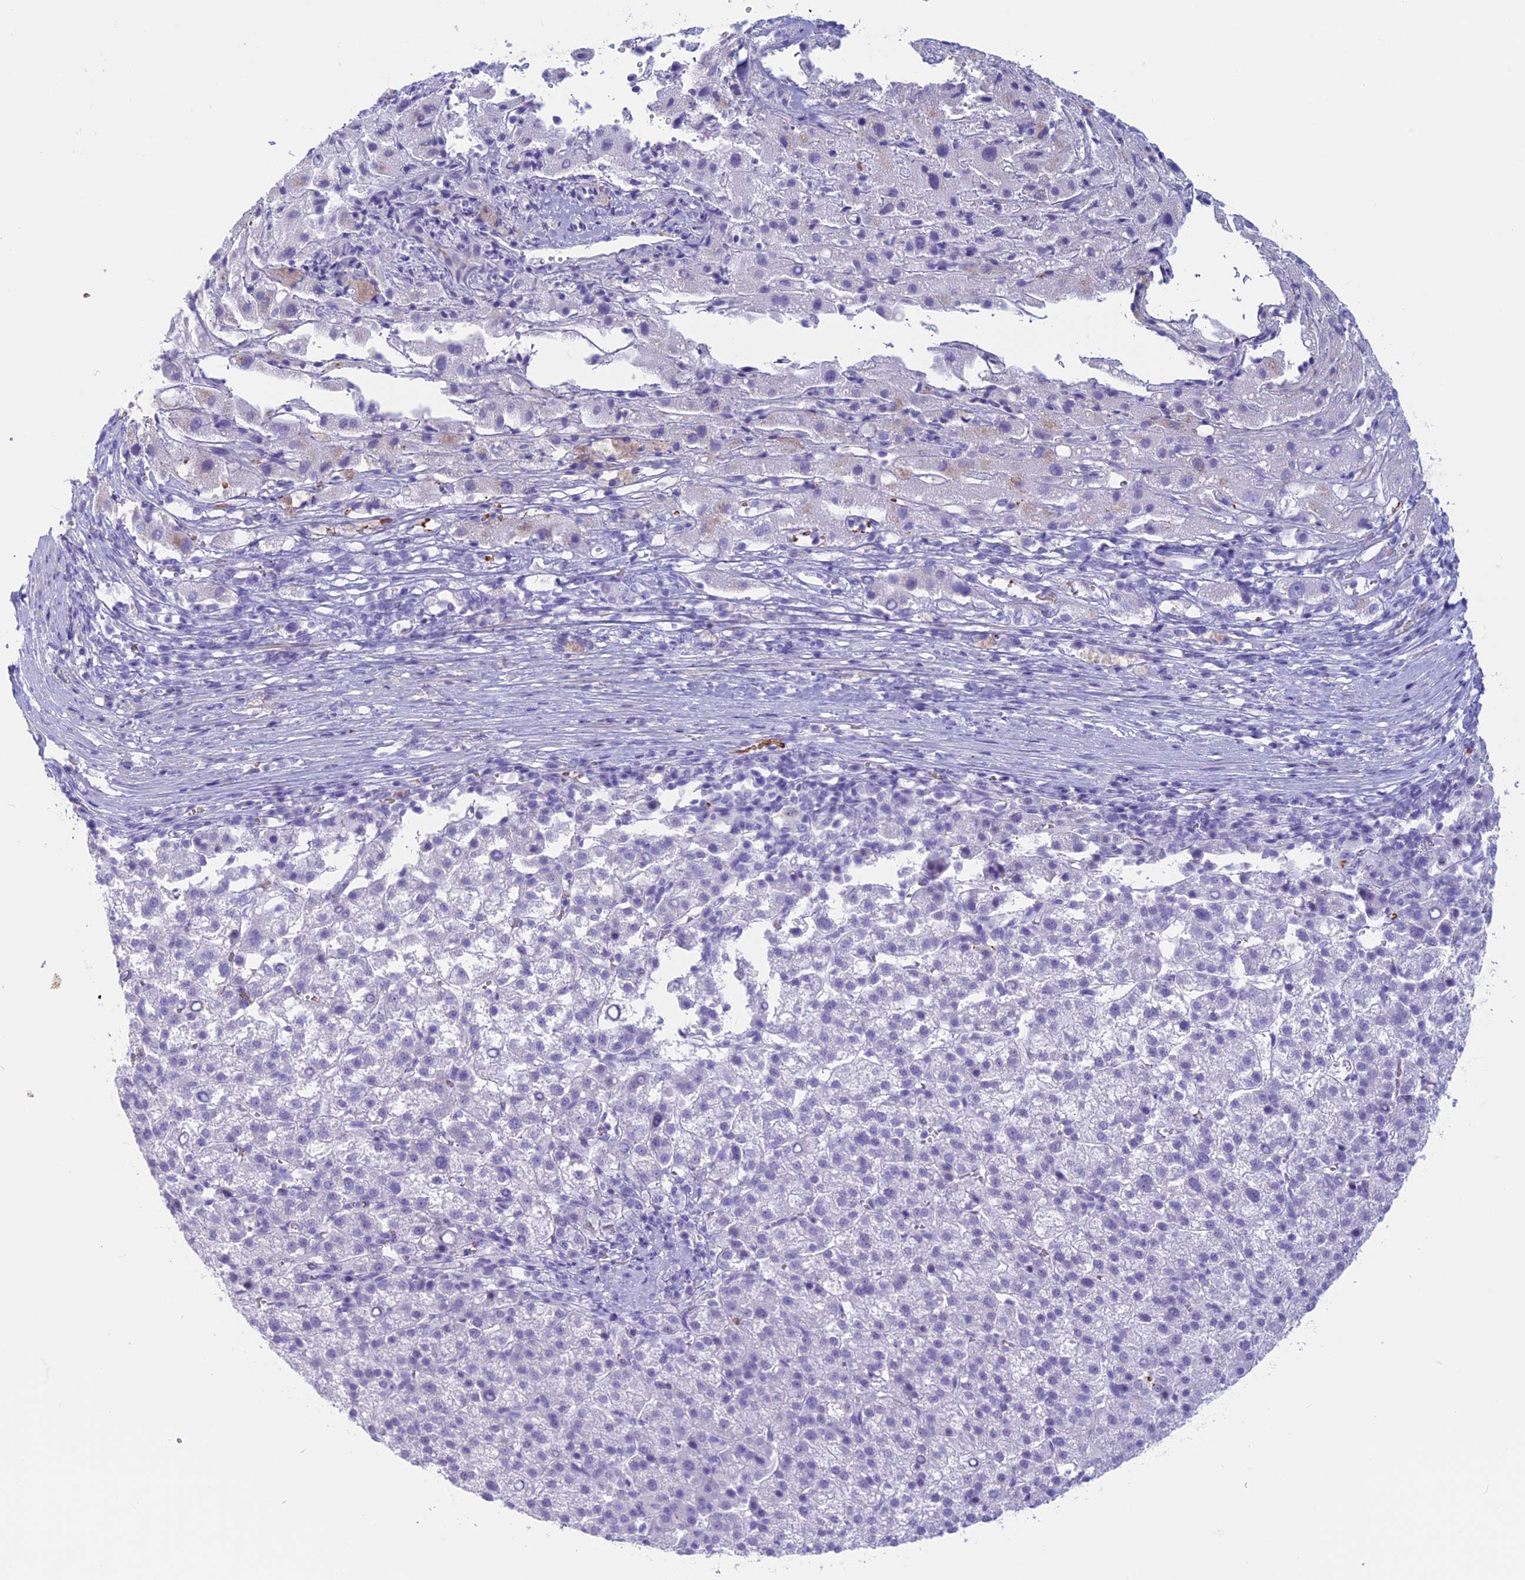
{"staining": {"intensity": "negative", "quantity": "none", "location": "none"}, "tissue": "liver cancer", "cell_type": "Tumor cells", "image_type": "cancer", "snomed": [{"axis": "morphology", "description": "Carcinoma, Hepatocellular, NOS"}, {"axis": "topography", "description": "Liver"}], "caption": "High power microscopy histopathology image of an immunohistochemistry micrograph of hepatocellular carcinoma (liver), revealing no significant expression in tumor cells.", "gene": "GAPDHS", "patient": {"sex": "female", "age": 58}}